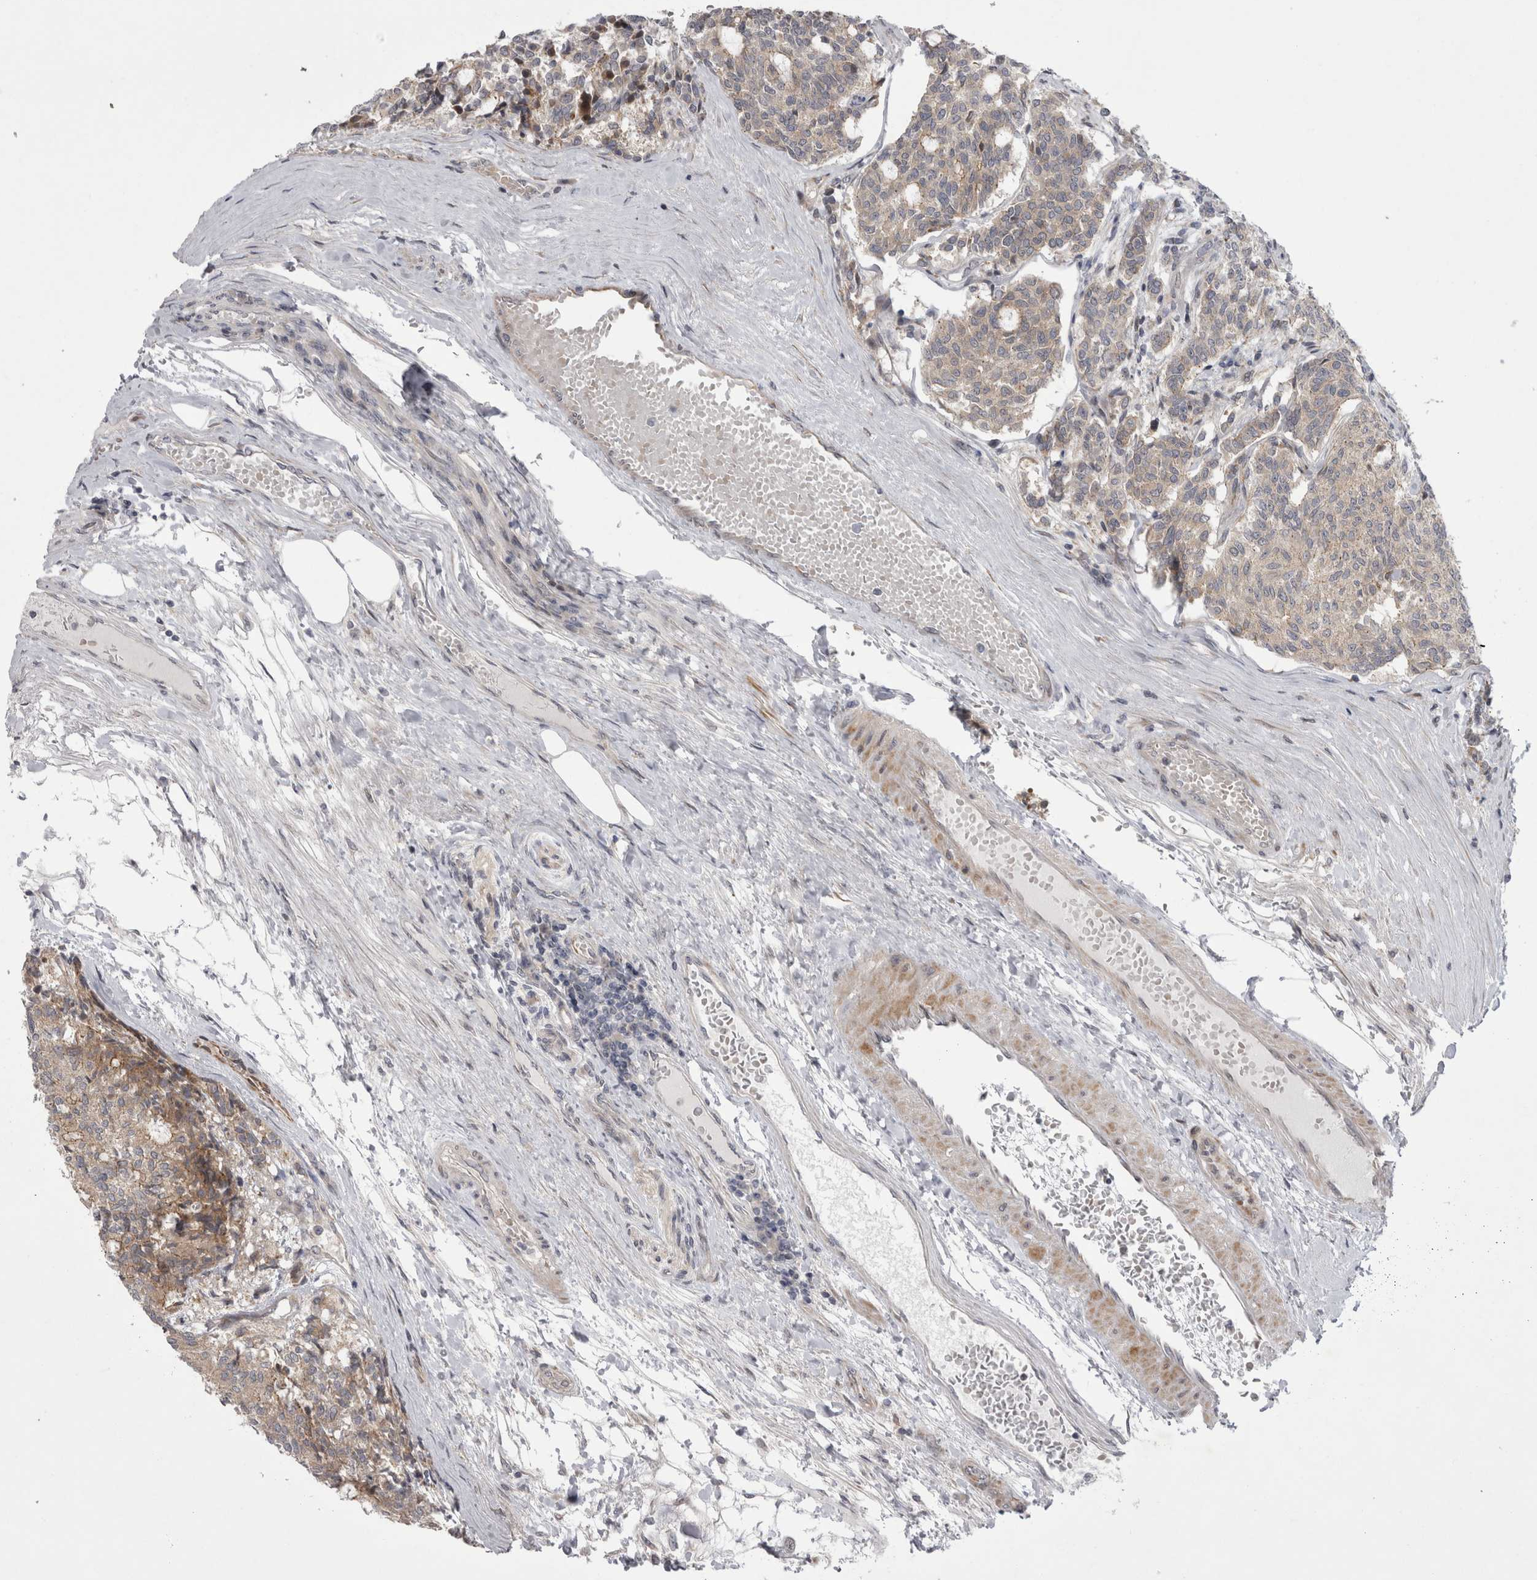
{"staining": {"intensity": "weak", "quantity": ">75%", "location": "cytoplasmic/membranous"}, "tissue": "carcinoid", "cell_type": "Tumor cells", "image_type": "cancer", "snomed": [{"axis": "morphology", "description": "Carcinoid, malignant, NOS"}, {"axis": "topography", "description": "Pancreas"}], "caption": "Carcinoid (malignant) stained for a protein (brown) demonstrates weak cytoplasmic/membranous positive positivity in approximately >75% of tumor cells.", "gene": "NENF", "patient": {"sex": "female", "age": 54}}